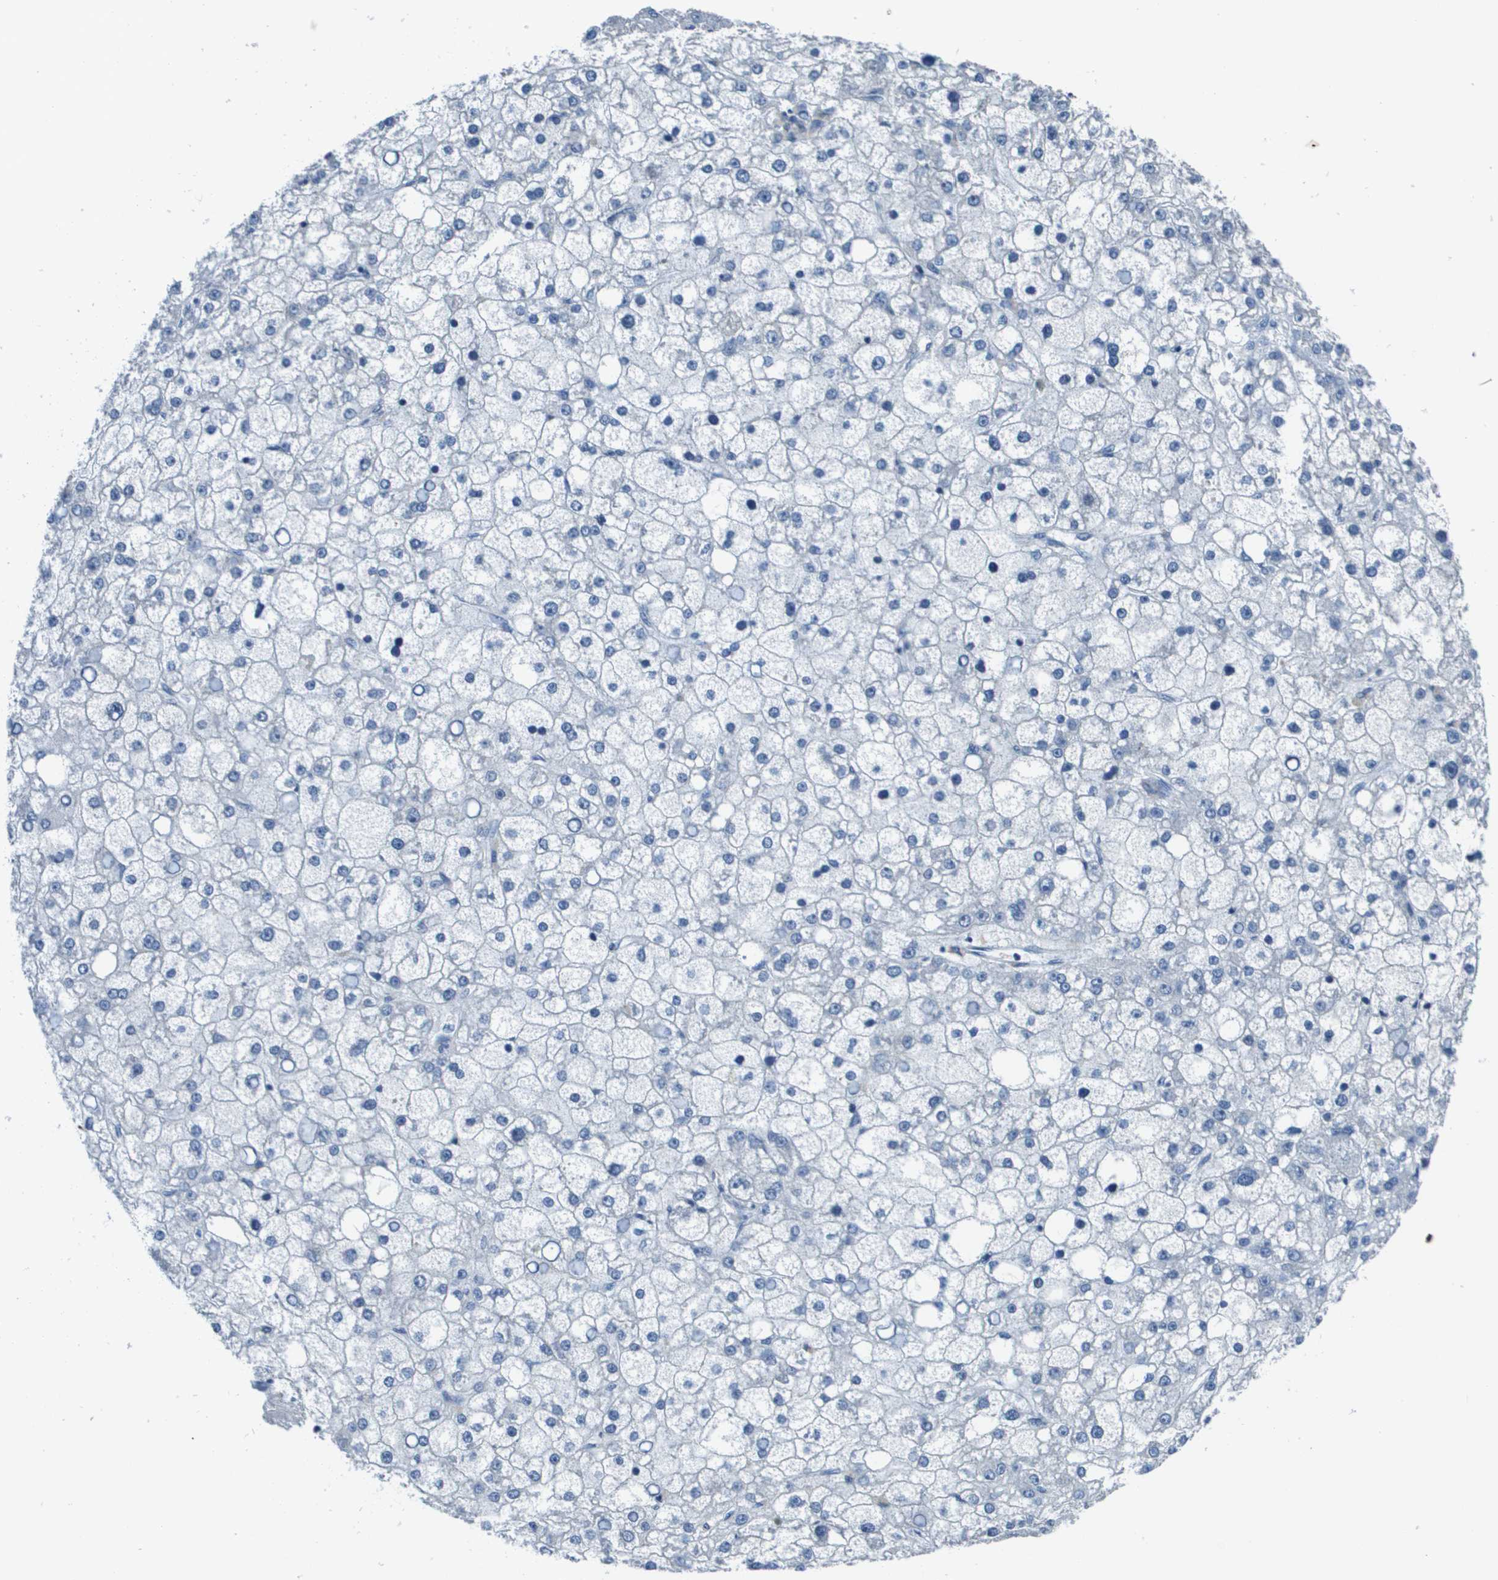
{"staining": {"intensity": "negative", "quantity": "none", "location": "none"}, "tissue": "liver cancer", "cell_type": "Tumor cells", "image_type": "cancer", "snomed": [{"axis": "morphology", "description": "Carcinoma, Hepatocellular, NOS"}, {"axis": "topography", "description": "Liver"}], "caption": "Immunohistochemistry of liver hepatocellular carcinoma reveals no positivity in tumor cells.", "gene": "NCS1", "patient": {"sex": "male", "age": 67}}